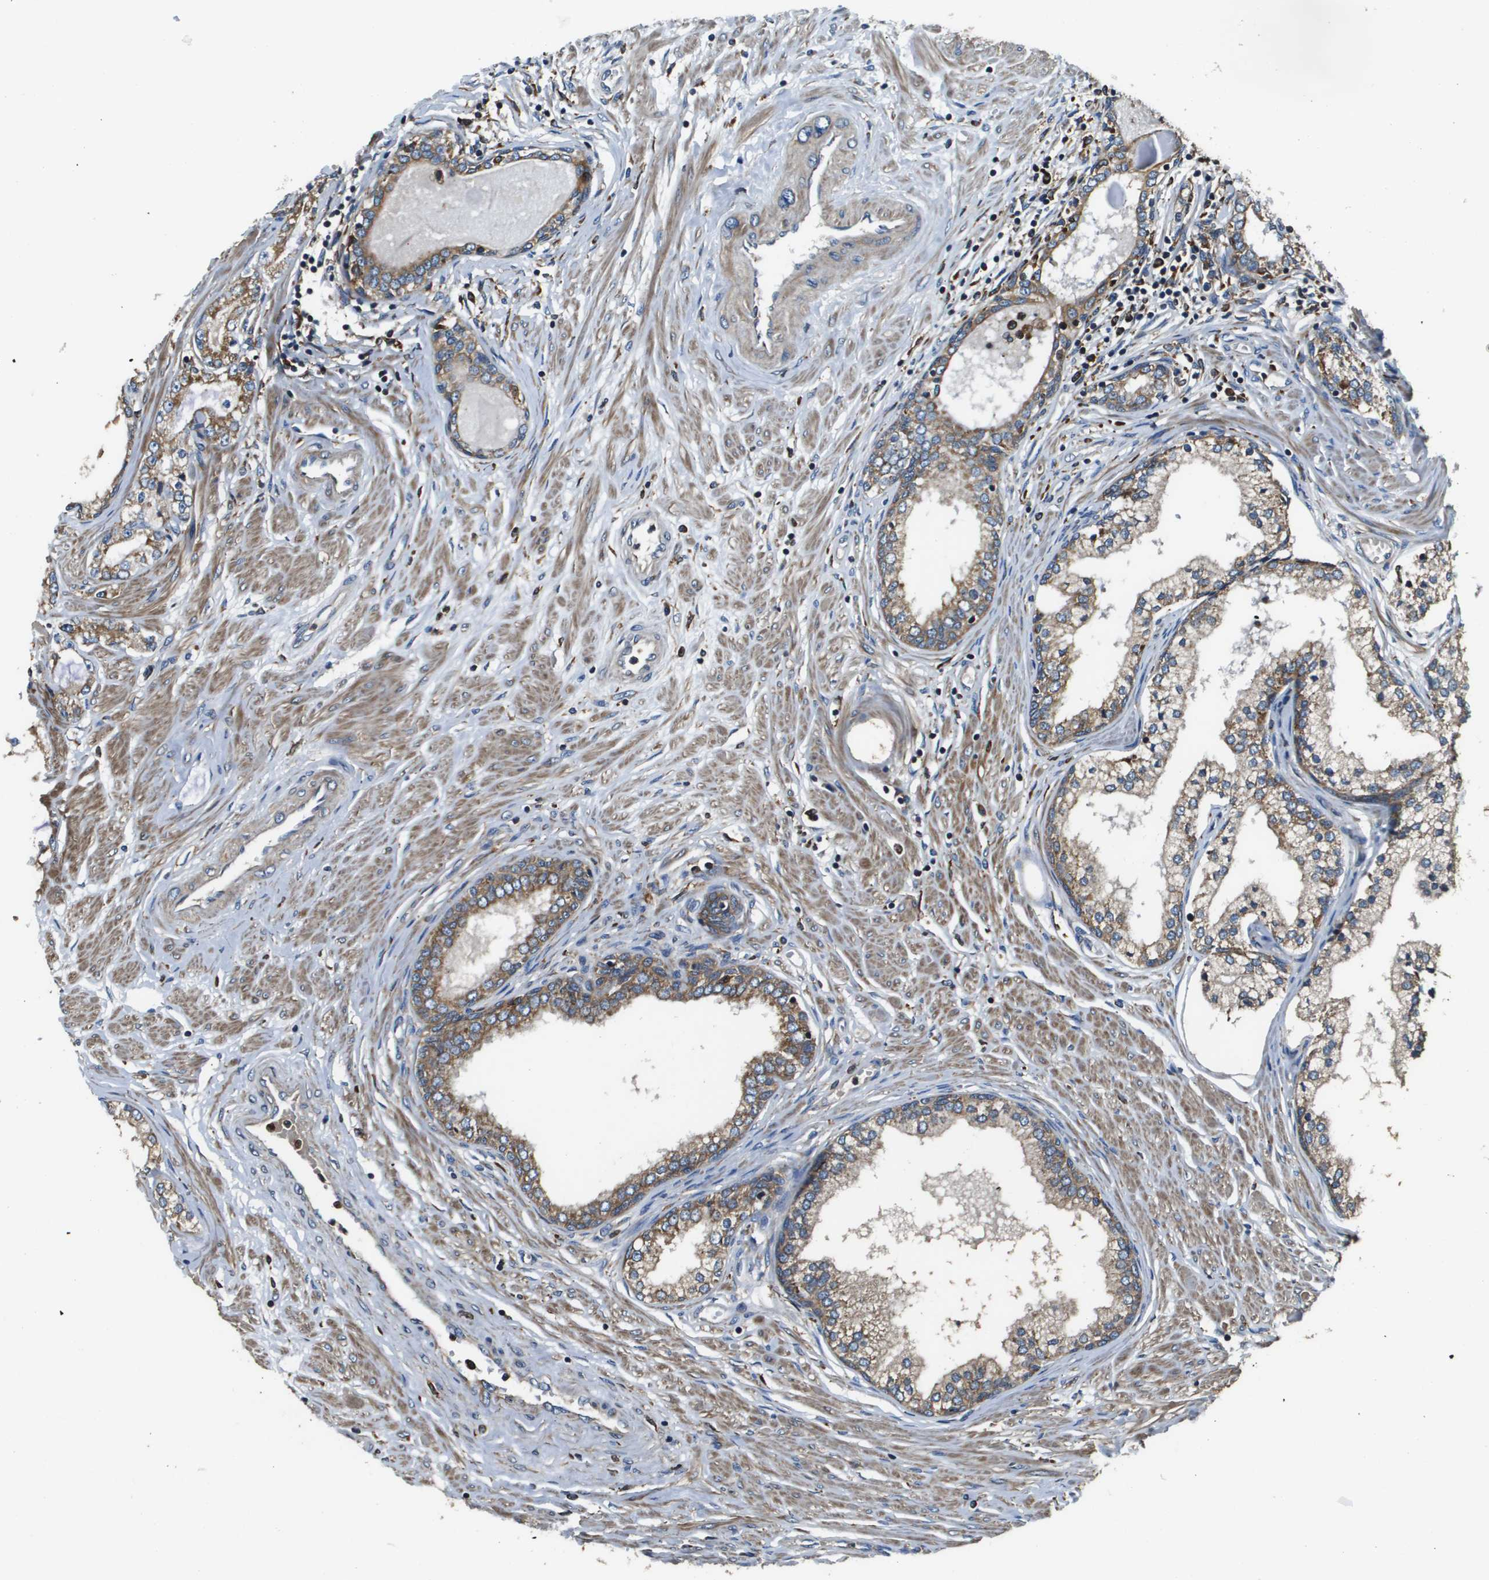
{"staining": {"intensity": "moderate", "quantity": "<25%", "location": "cytoplasmic/membranous"}, "tissue": "prostate cancer", "cell_type": "Tumor cells", "image_type": "cancer", "snomed": [{"axis": "morphology", "description": "Adenocarcinoma, Low grade"}, {"axis": "topography", "description": "Prostate"}], "caption": "Approximately <25% of tumor cells in adenocarcinoma (low-grade) (prostate) display moderate cytoplasmic/membranous protein expression as visualized by brown immunohistochemical staining.", "gene": "CNPY3", "patient": {"sex": "male", "age": 63}}